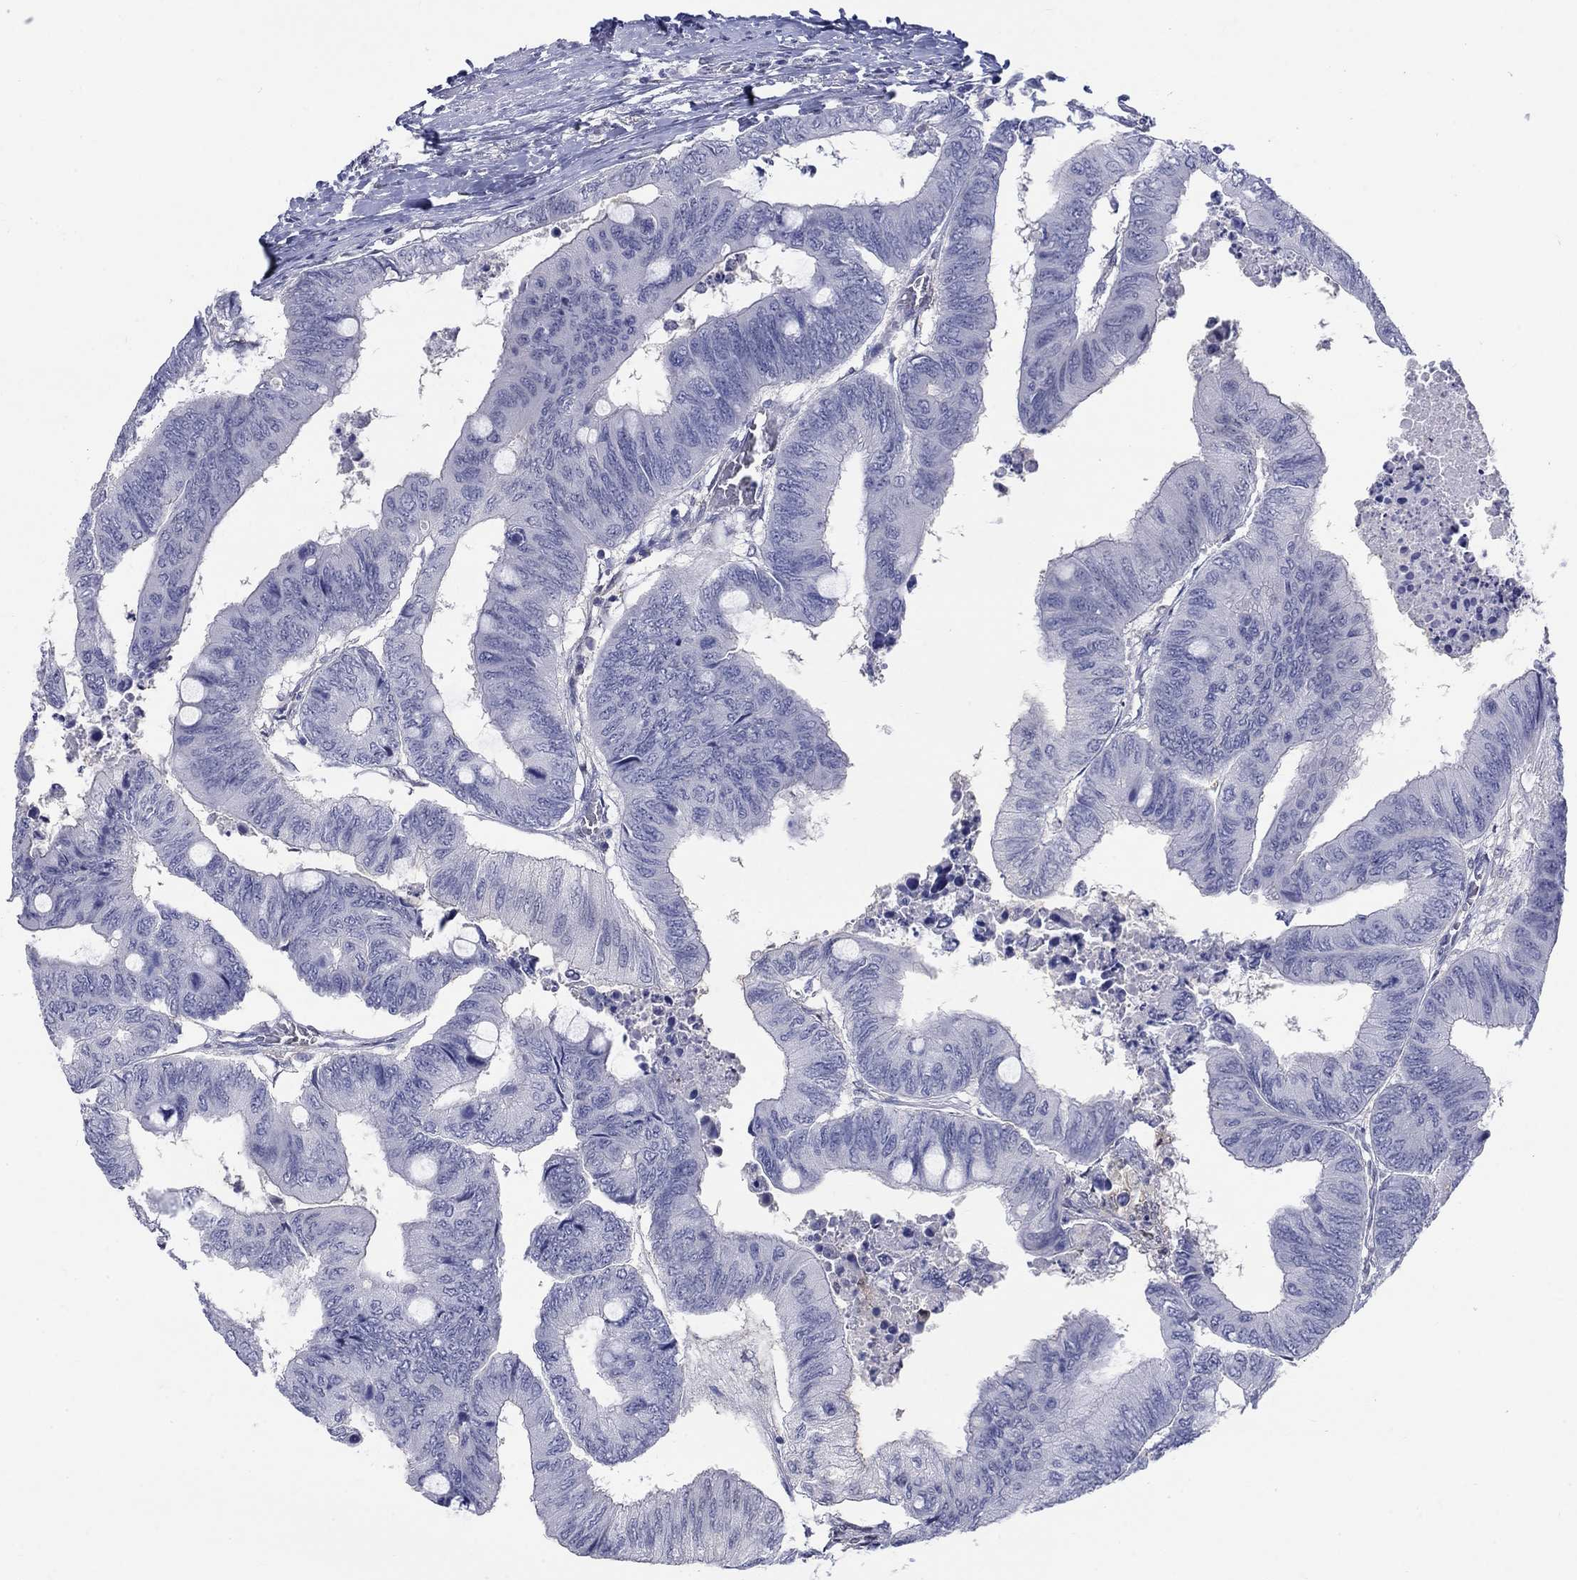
{"staining": {"intensity": "negative", "quantity": "none", "location": "none"}, "tissue": "colorectal cancer", "cell_type": "Tumor cells", "image_type": "cancer", "snomed": [{"axis": "morphology", "description": "Normal tissue, NOS"}, {"axis": "morphology", "description": "Adenocarcinoma, NOS"}, {"axis": "topography", "description": "Rectum"}, {"axis": "topography", "description": "Peripheral nerve tissue"}], "caption": "Immunohistochemistry image of adenocarcinoma (colorectal) stained for a protein (brown), which demonstrates no expression in tumor cells.", "gene": "EGFLAM", "patient": {"sex": "male", "age": 92}}